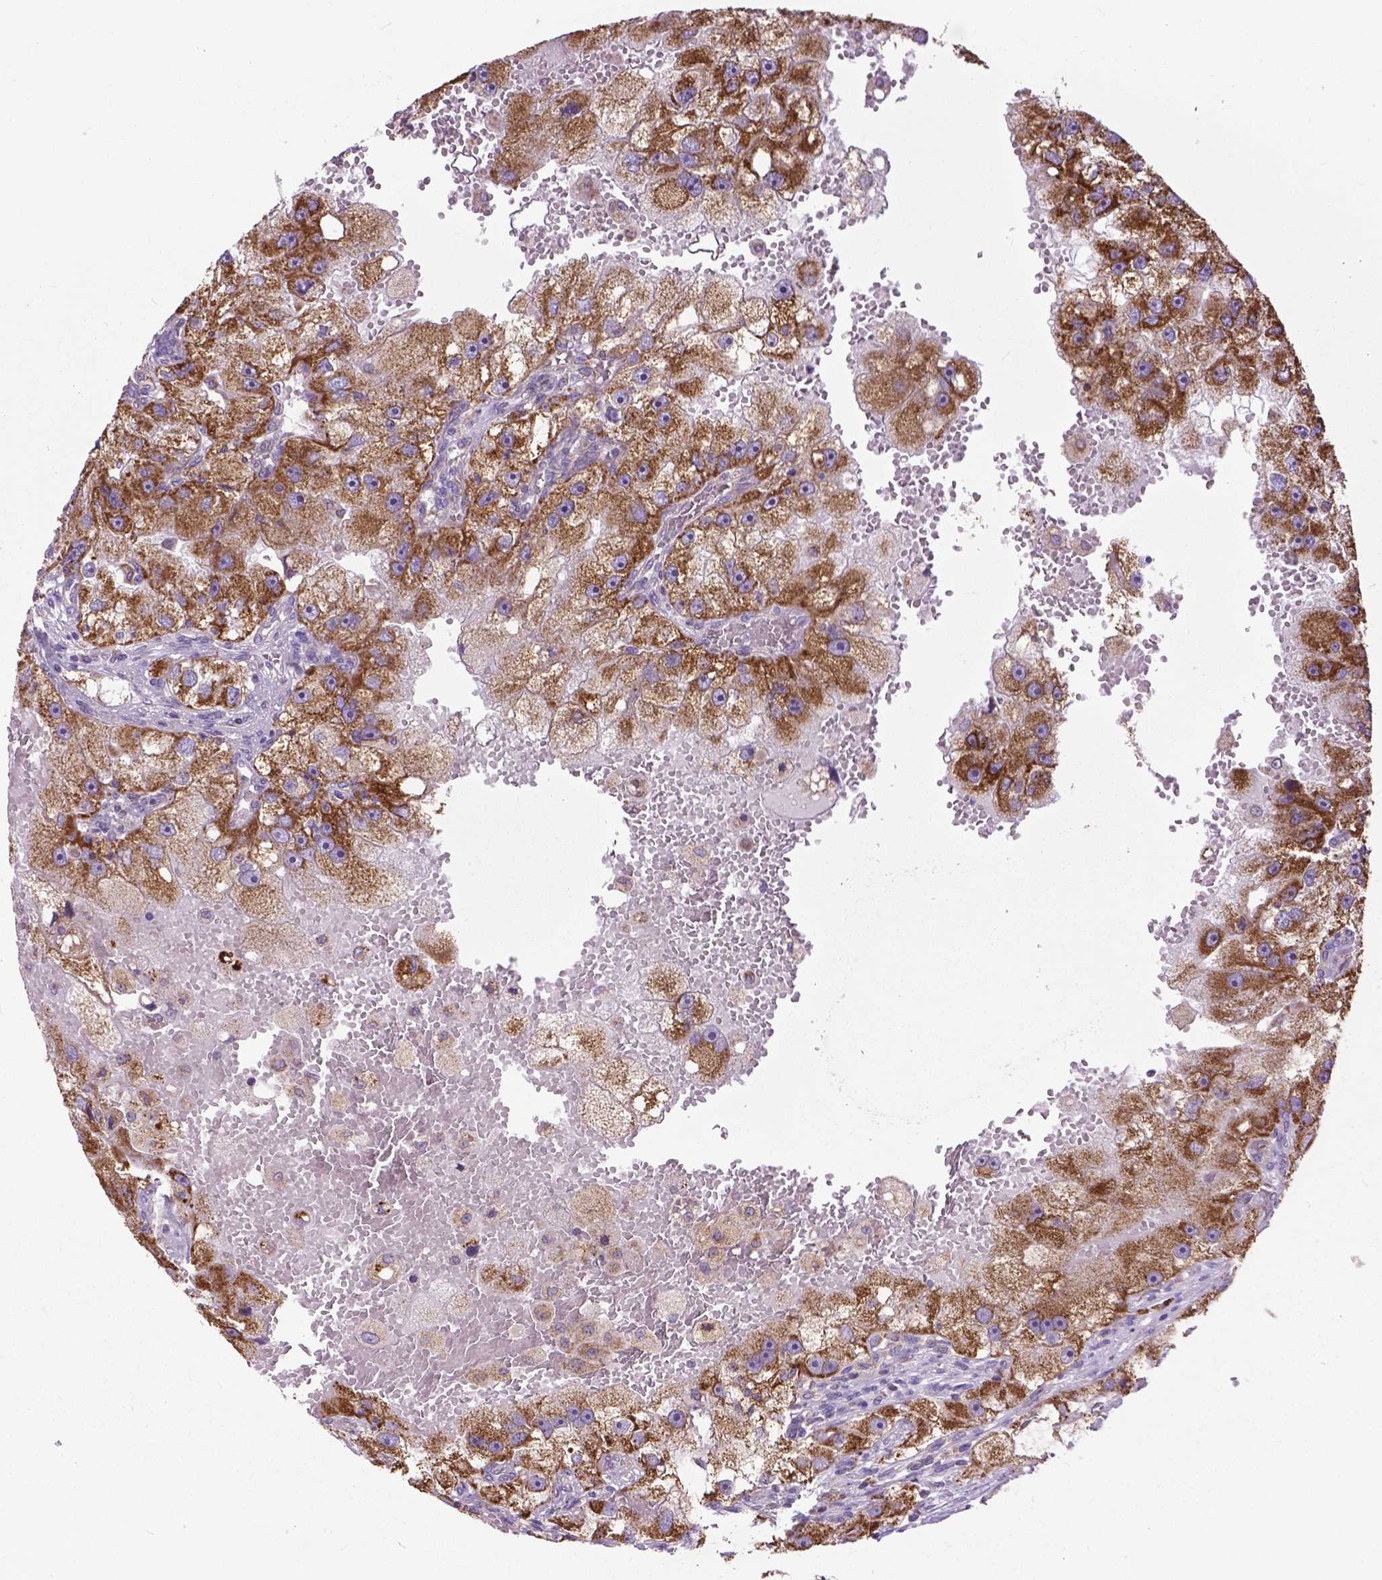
{"staining": {"intensity": "strong", "quantity": ">75%", "location": "cytoplasmic/membranous"}, "tissue": "renal cancer", "cell_type": "Tumor cells", "image_type": "cancer", "snomed": [{"axis": "morphology", "description": "Adenocarcinoma, NOS"}, {"axis": "topography", "description": "Kidney"}], "caption": "Protein analysis of renal adenocarcinoma tissue exhibits strong cytoplasmic/membranous expression in approximately >75% of tumor cells. (Stains: DAB in brown, nuclei in blue, Microscopy: brightfield microscopy at high magnification).", "gene": "VDAC1", "patient": {"sex": "male", "age": 63}}